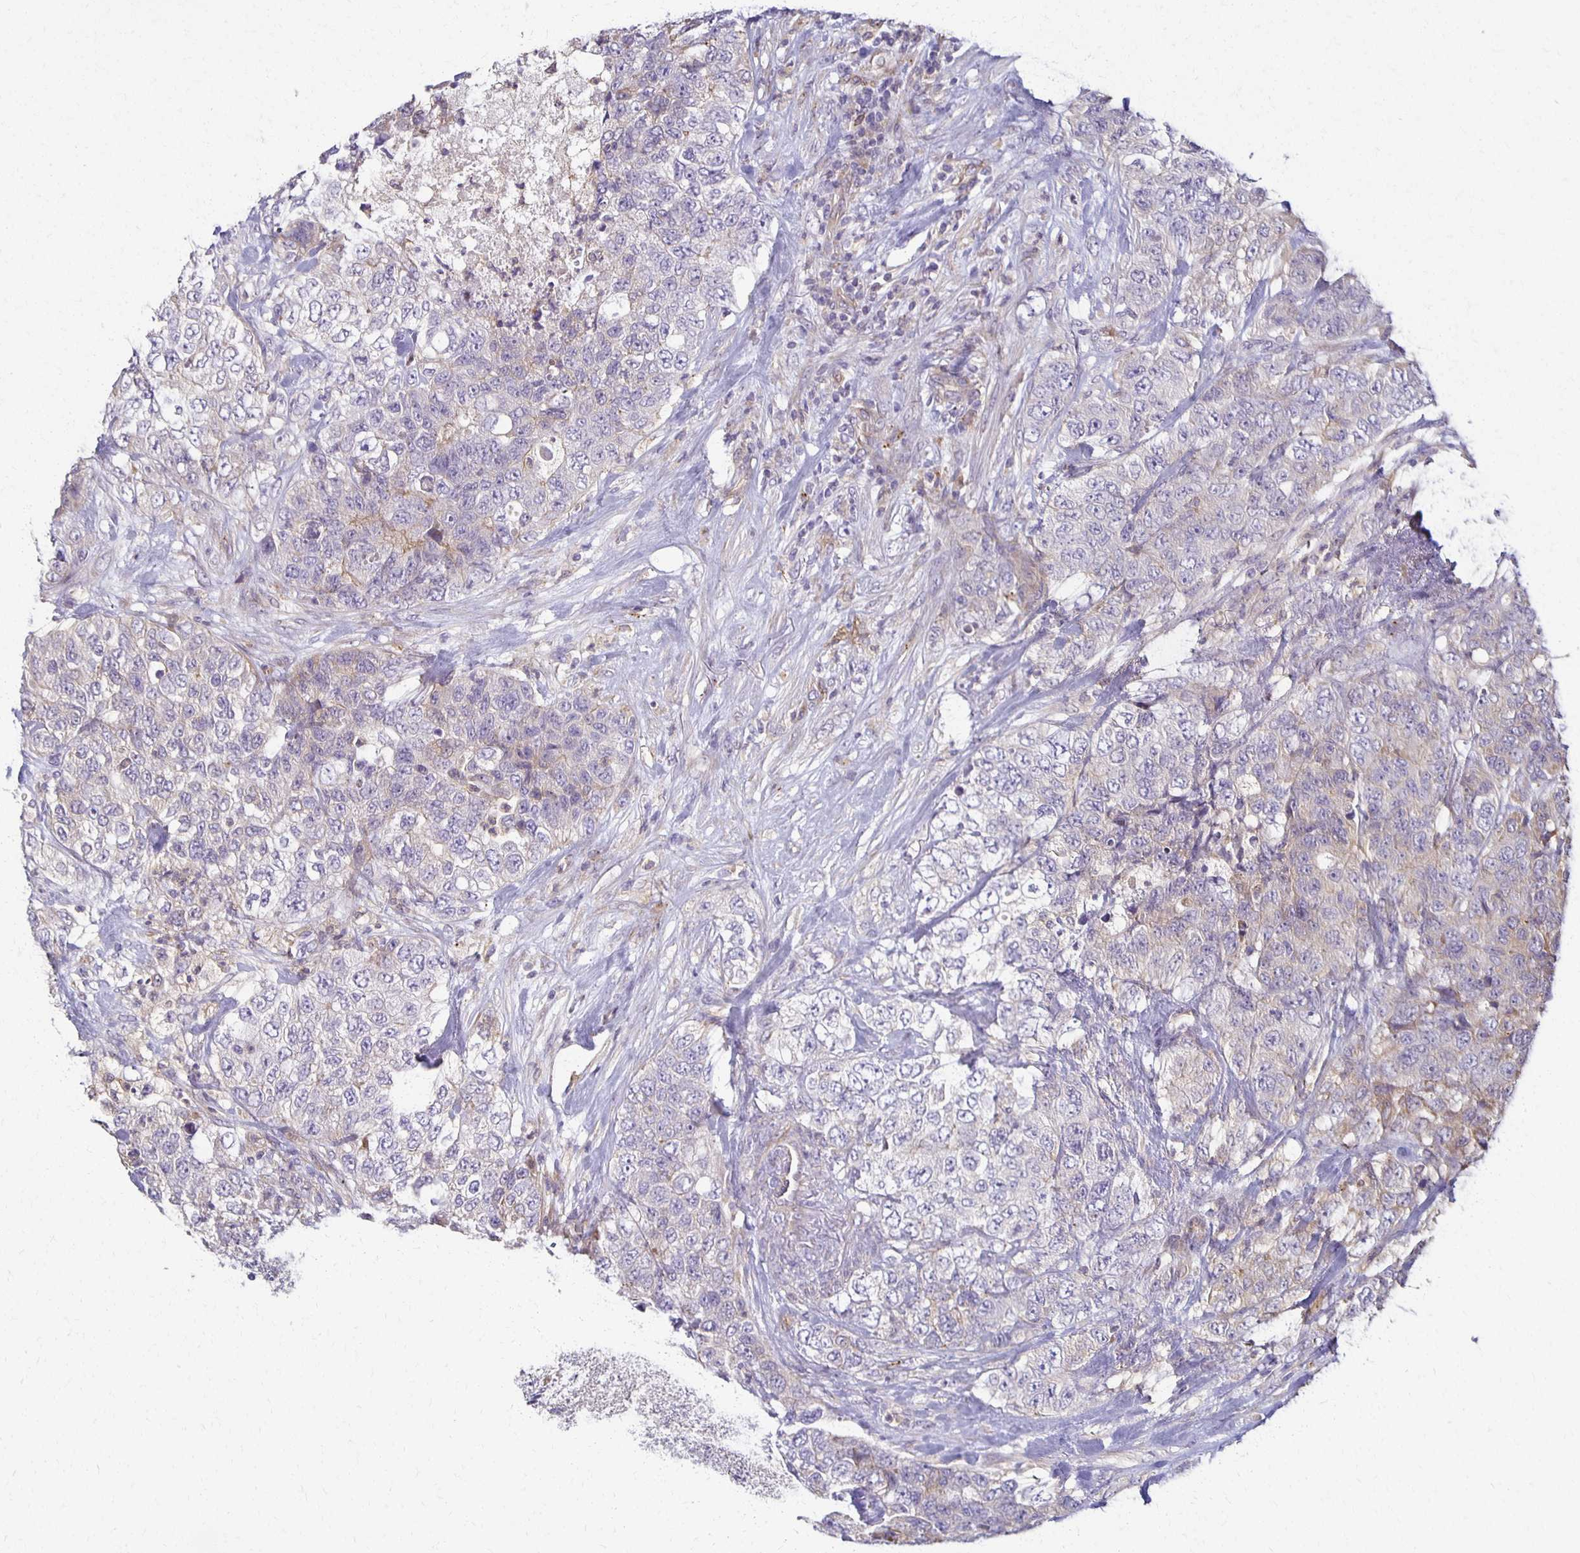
{"staining": {"intensity": "negative", "quantity": "none", "location": "none"}, "tissue": "urothelial cancer", "cell_type": "Tumor cells", "image_type": "cancer", "snomed": [{"axis": "morphology", "description": "Urothelial carcinoma, High grade"}, {"axis": "topography", "description": "Urinary bladder"}], "caption": "A high-resolution micrograph shows IHC staining of urothelial cancer, which demonstrates no significant expression in tumor cells.", "gene": "GPX4", "patient": {"sex": "female", "age": 78}}